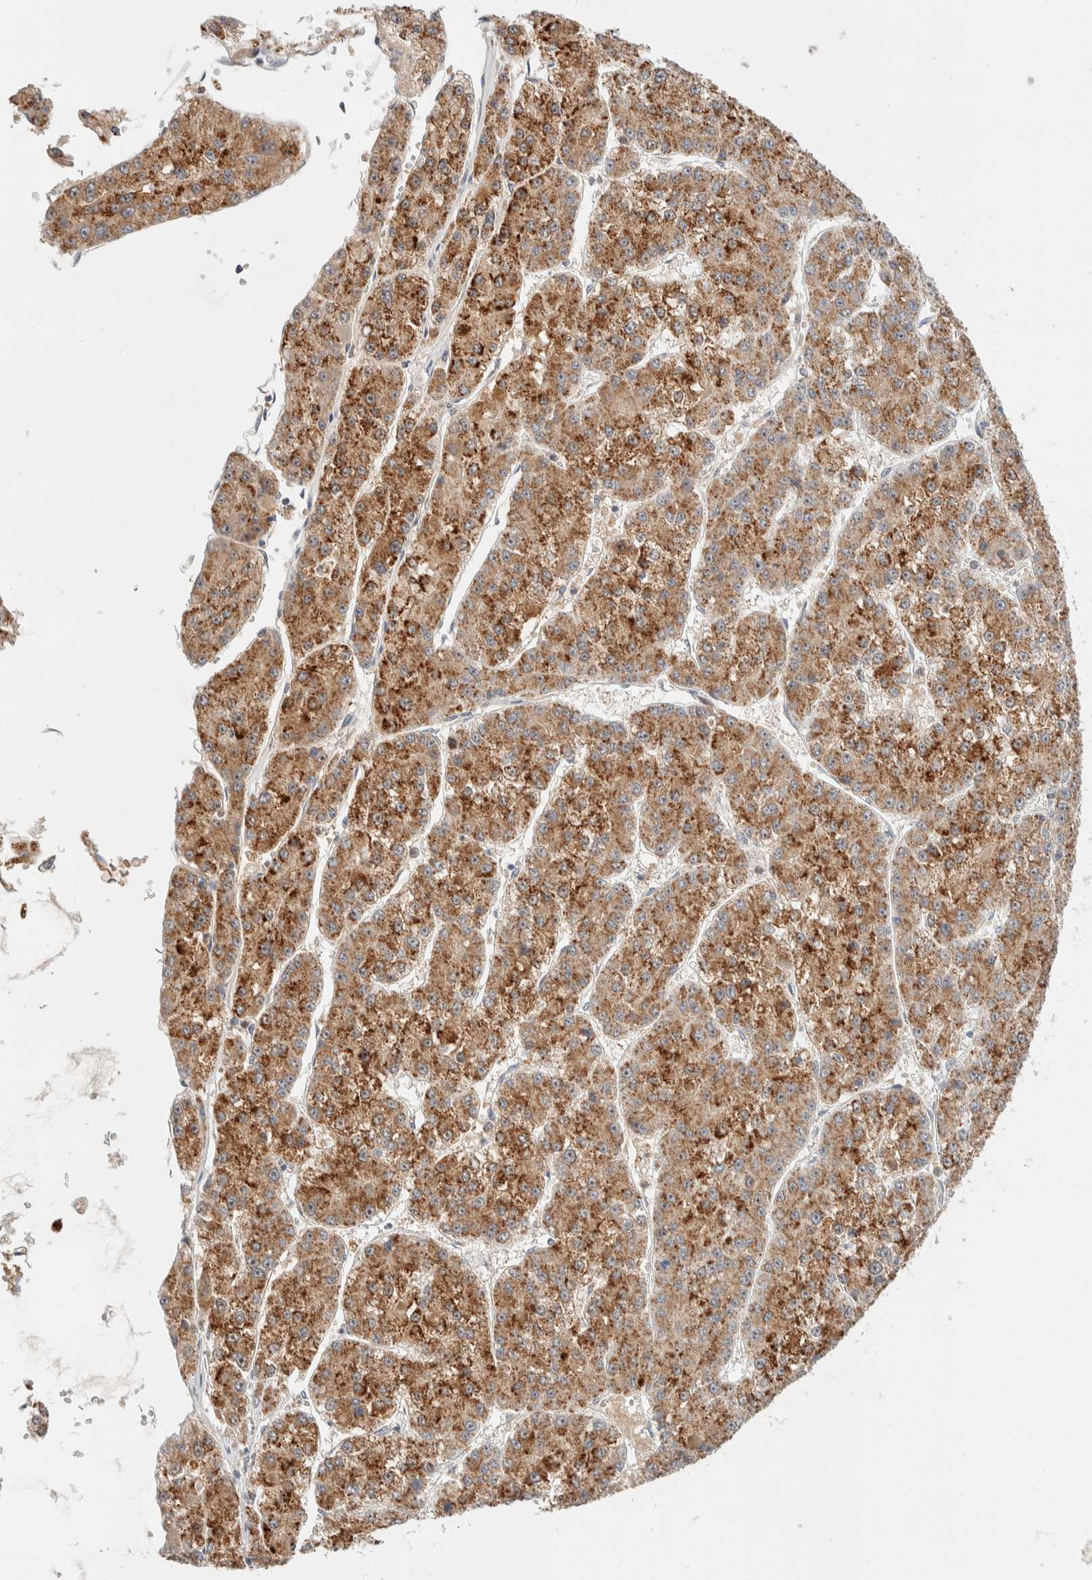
{"staining": {"intensity": "strong", "quantity": ">75%", "location": "cytoplasmic/membranous"}, "tissue": "liver cancer", "cell_type": "Tumor cells", "image_type": "cancer", "snomed": [{"axis": "morphology", "description": "Carcinoma, Hepatocellular, NOS"}, {"axis": "topography", "description": "Liver"}], "caption": "Strong cytoplasmic/membranous positivity for a protein is seen in approximately >75% of tumor cells of liver cancer (hepatocellular carcinoma) using immunohistochemistry.", "gene": "HDHD3", "patient": {"sex": "female", "age": 73}}